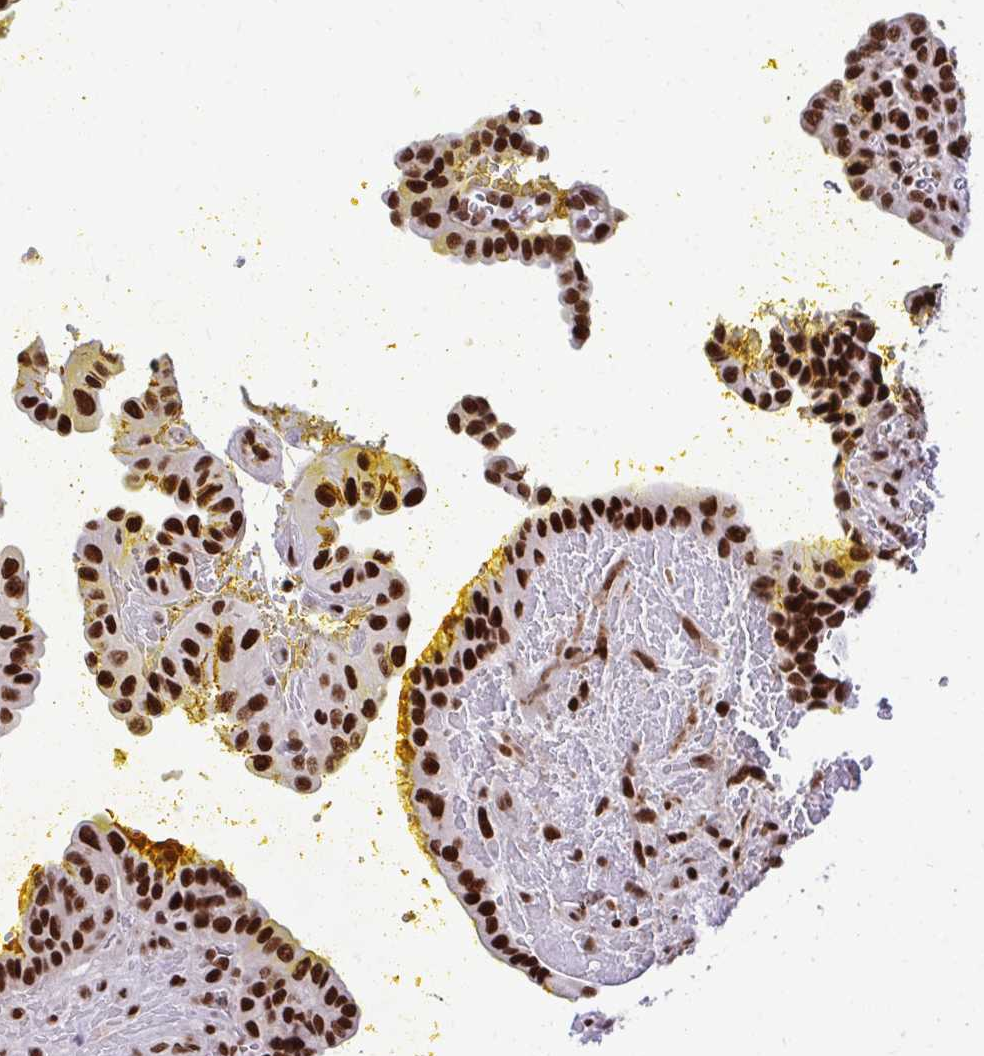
{"staining": {"intensity": "strong", "quantity": ">75%", "location": "nuclear"}, "tissue": "thyroid cancer", "cell_type": "Tumor cells", "image_type": "cancer", "snomed": [{"axis": "morphology", "description": "Papillary adenocarcinoma, NOS"}, {"axis": "topography", "description": "Thyroid gland"}], "caption": "Thyroid cancer stained with a brown dye shows strong nuclear positive staining in approximately >75% of tumor cells.", "gene": "CDYL", "patient": {"sex": "male", "age": 87}}